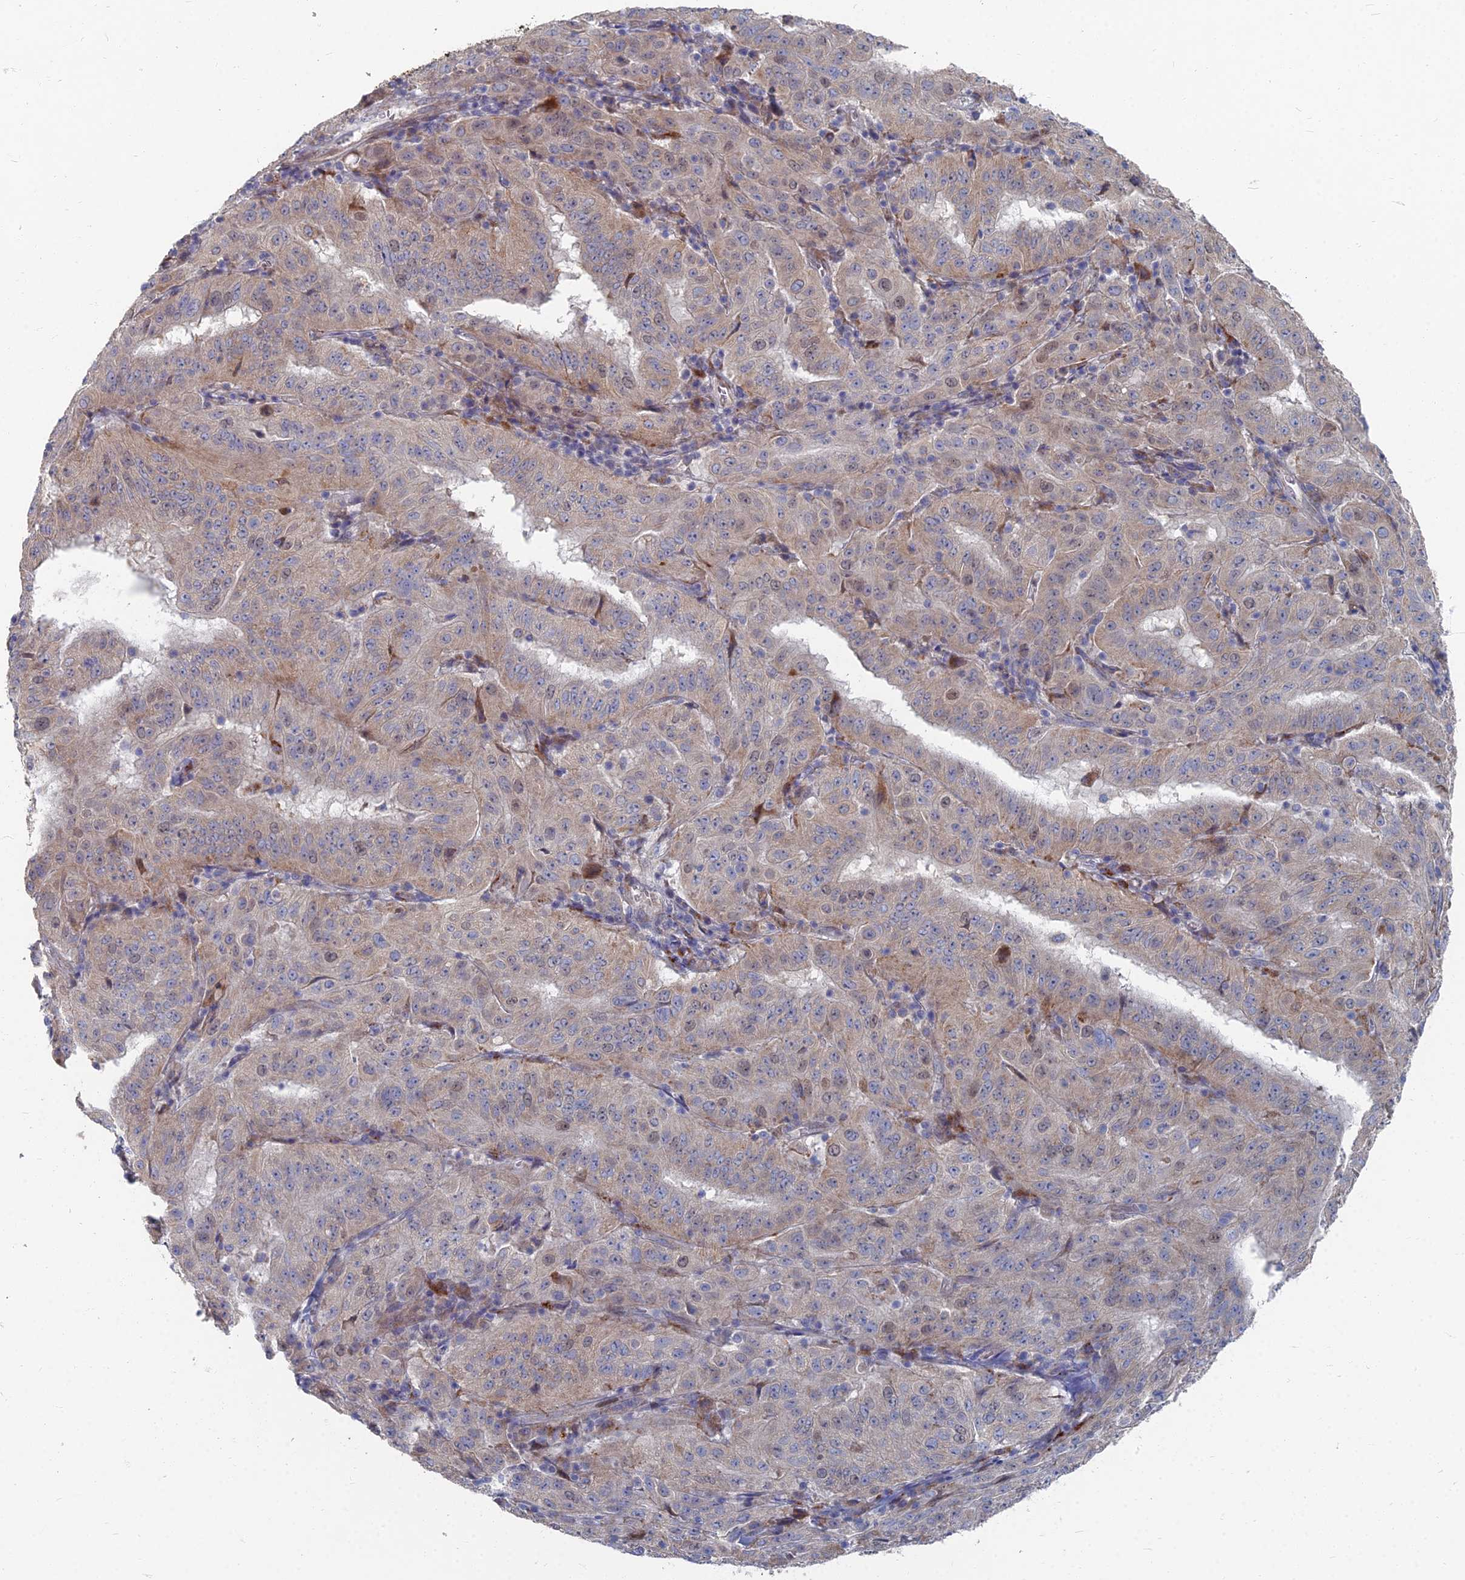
{"staining": {"intensity": "weak", "quantity": "<25%", "location": "cytoplasmic/membranous,nuclear"}, "tissue": "pancreatic cancer", "cell_type": "Tumor cells", "image_type": "cancer", "snomed": [{"axis": "morphology", "description": "Adenocarcinoma, NOS"}, {"axis": "topography", "description": "Pancreas"}], "caption": "Immunohistochemical staining of pancreatic cancer exhibits no significant staining in tumor cells.", "gene": "TMEM128", "patient": {"sex": "male", "age": 63}}